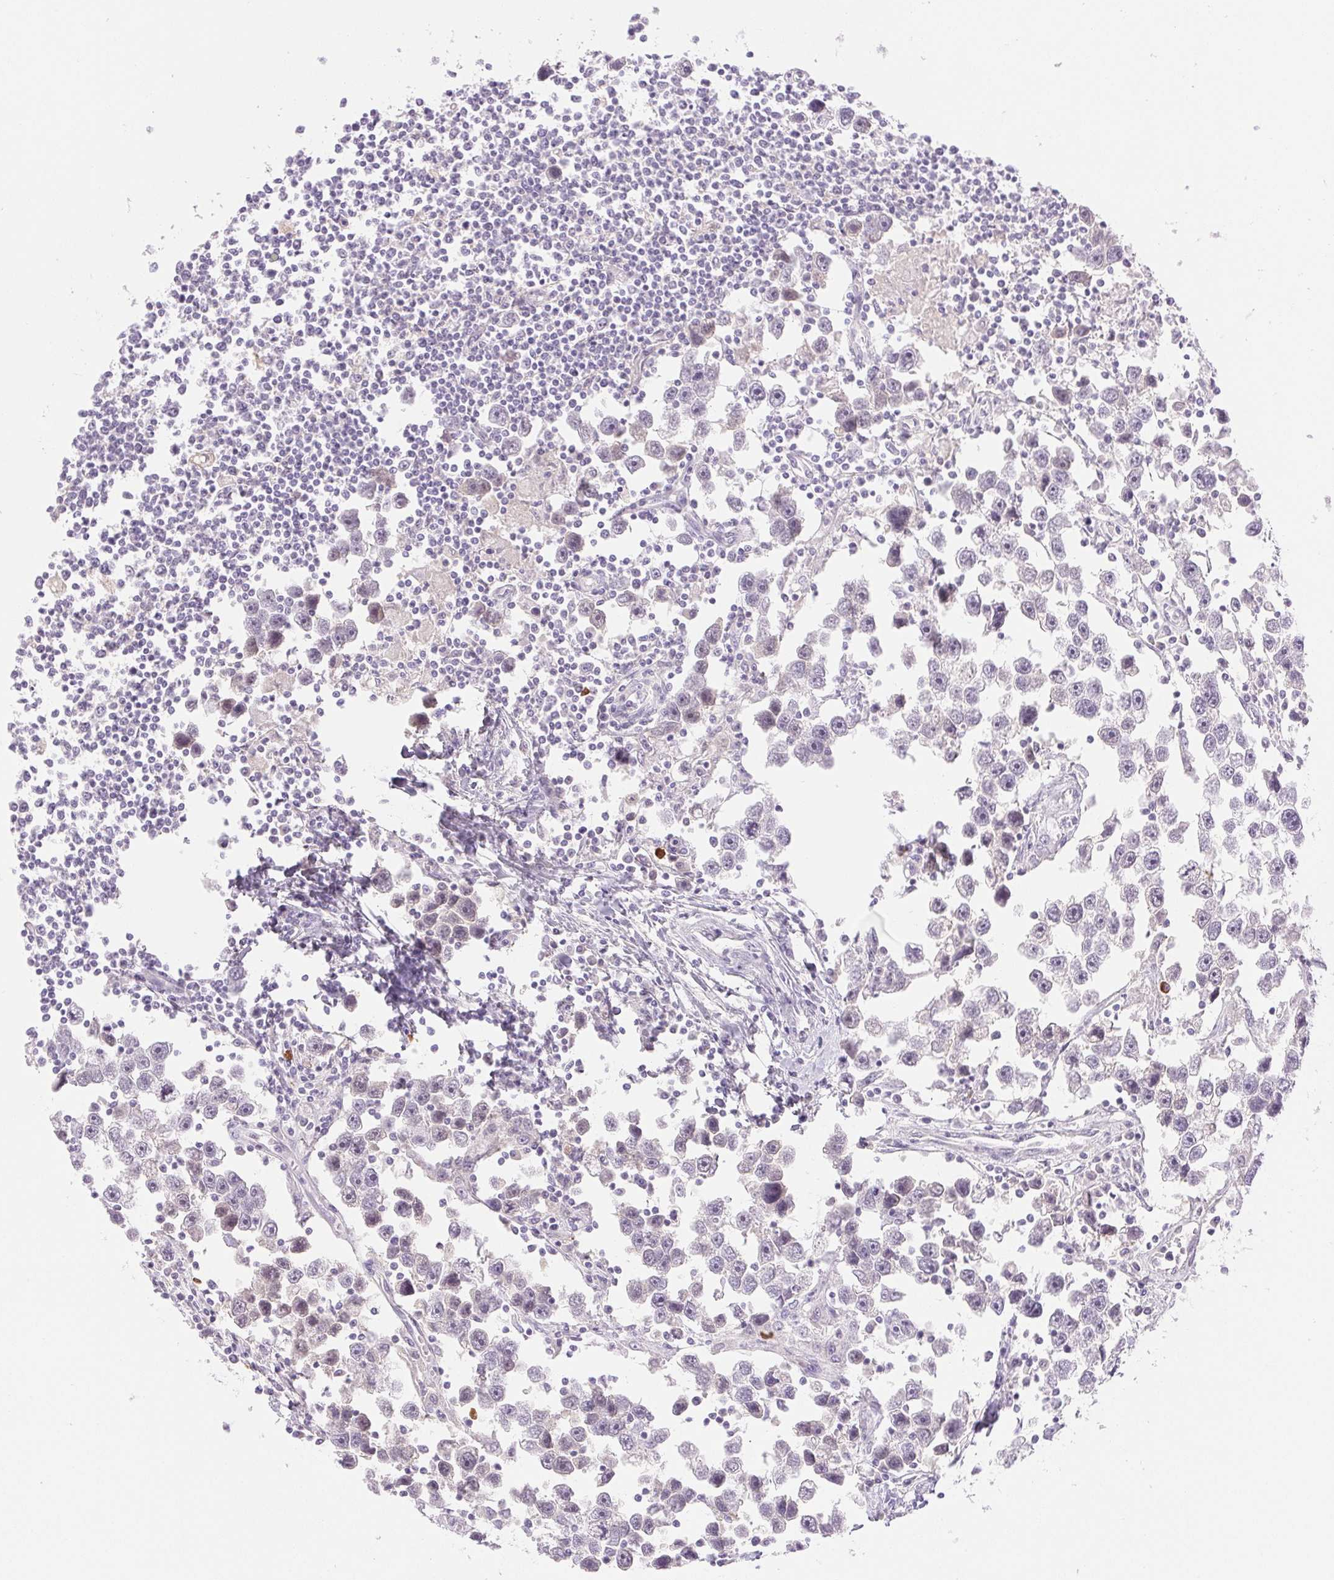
{"staining": {"intensity": "negative", "quantity": "none", "location": "none"}, "tissue": "testis cancer", "cell_type": "Tumor cells", "image_type": "cancer", "snomed": [{"axis": "morphology", "description": "Seminoma, NOS"}, {"axis": "topography", "description": "Testis"}], "caption": "Tumor cells are negative for protein expression in human testis cancer.", "gene": "IFIT1B", "patient": {"sex": "male", "age": 30}}